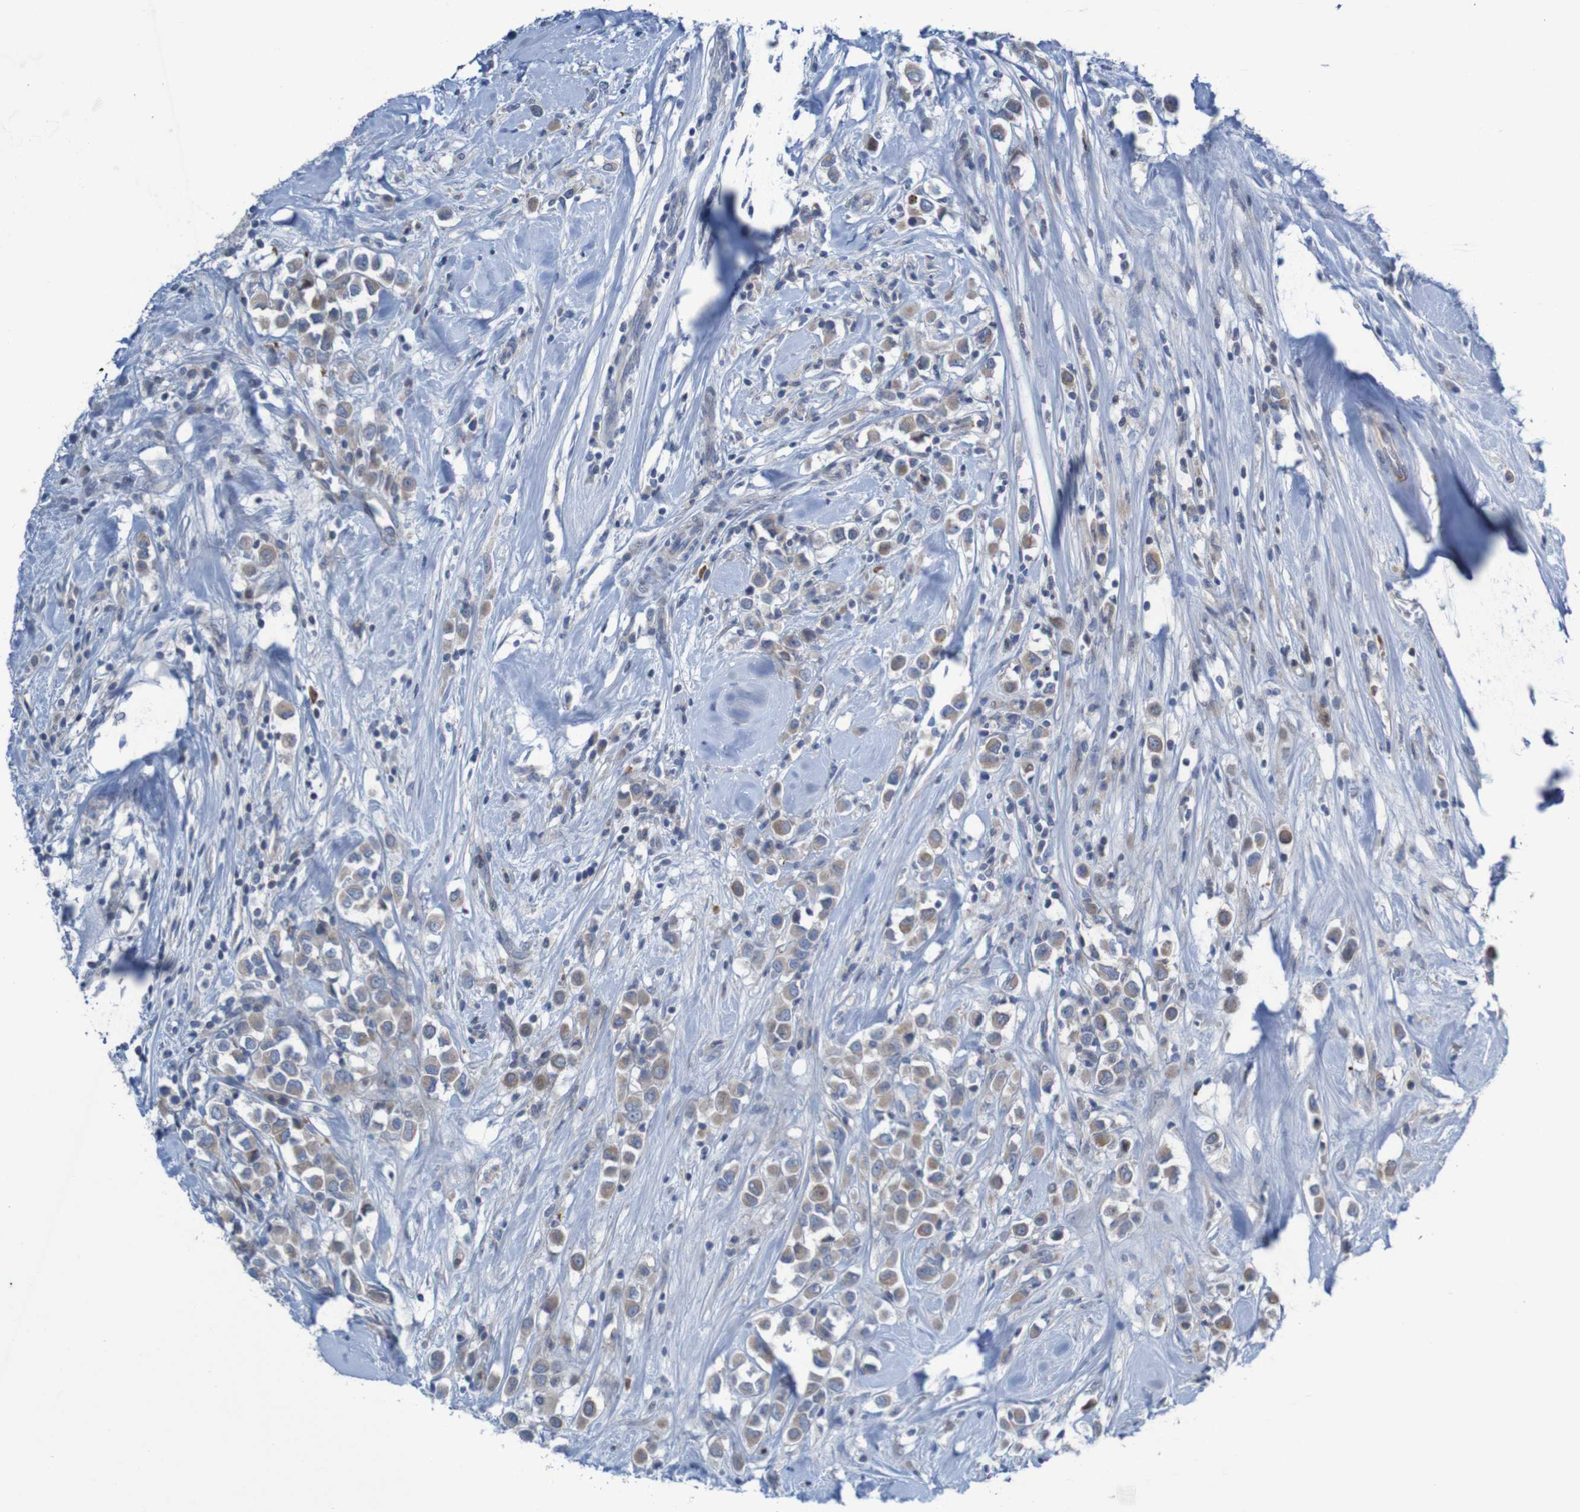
{"staining": {"intensity": "weak", "quantity": ">75%", "location": "cytoplasmic/membranous"}, "tissue": "breast cancer", "cell_type": "Tumor cells", "image_type": "cancer", "snomed": [{"axis": "morphology", "description": "Duct carcinoma"}, {"axis": "topography", "description": "Breast"}], "caption": "Weak cytoplasmic/membranous staining is present in approximately >75% of tumor cells in breast intraductal carcinoma.", "gene": "ANGPT4", "patient": {"sex": "female", "age": 61}}